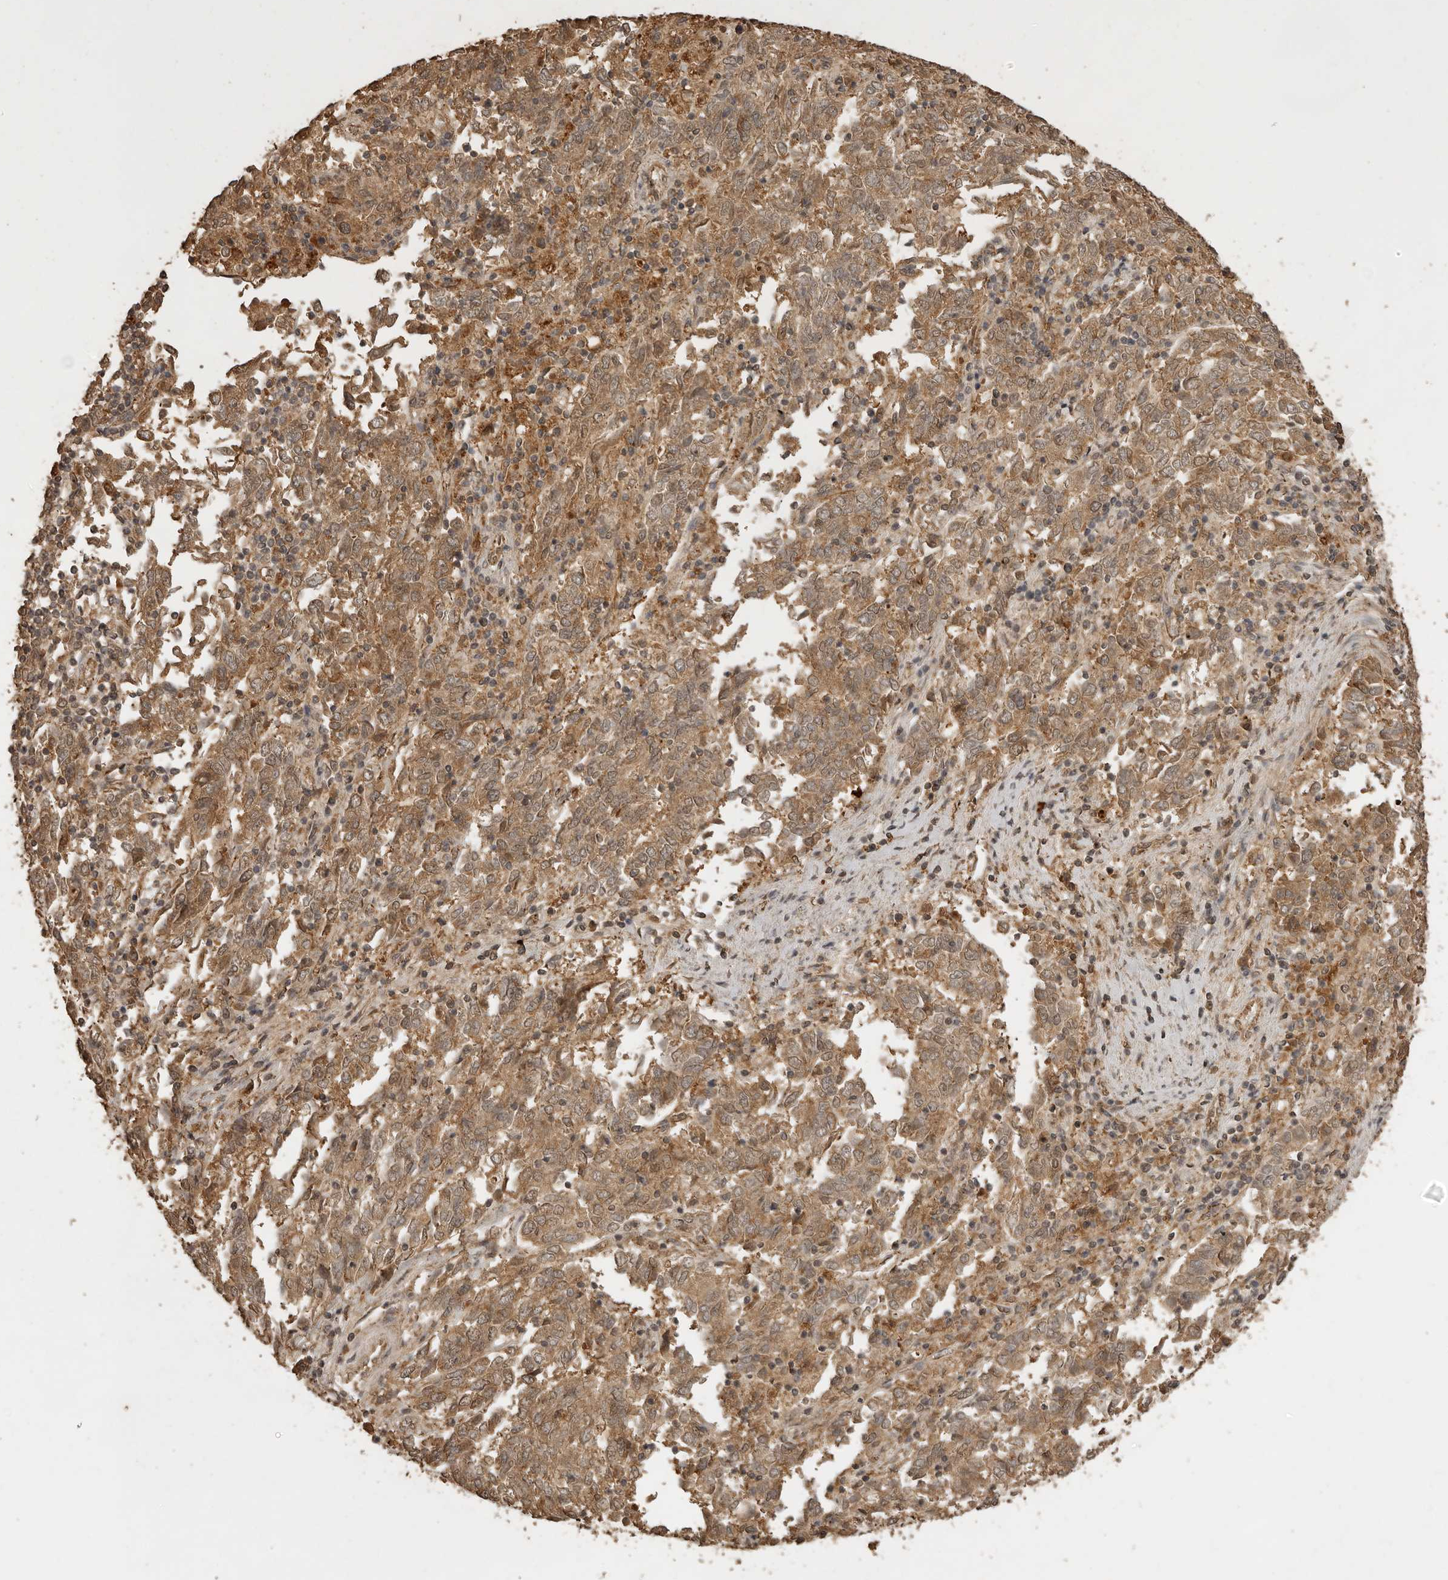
{"staining": {"intensity": "moderate", "quantity": ">75%", "location": "cytoplasmic/membranous"}, "tissue": "endometrial cancer", "cell_type": "Tumor cells", "image_type": "cancer", "snomed": [{"axis": "morphology", "description": "Adenocarcinoma, NOS"}, {"axis": "topography", "description": "Endometrium"}], "caption": "Endometrial cancer (adenocarcinoma) tissue demonstrates moderate cytoplasmic/membranous positivity in approximately >75% of tumor cells", "gene": "CTF1", "patient": {"sex": "female", "age": 80}}